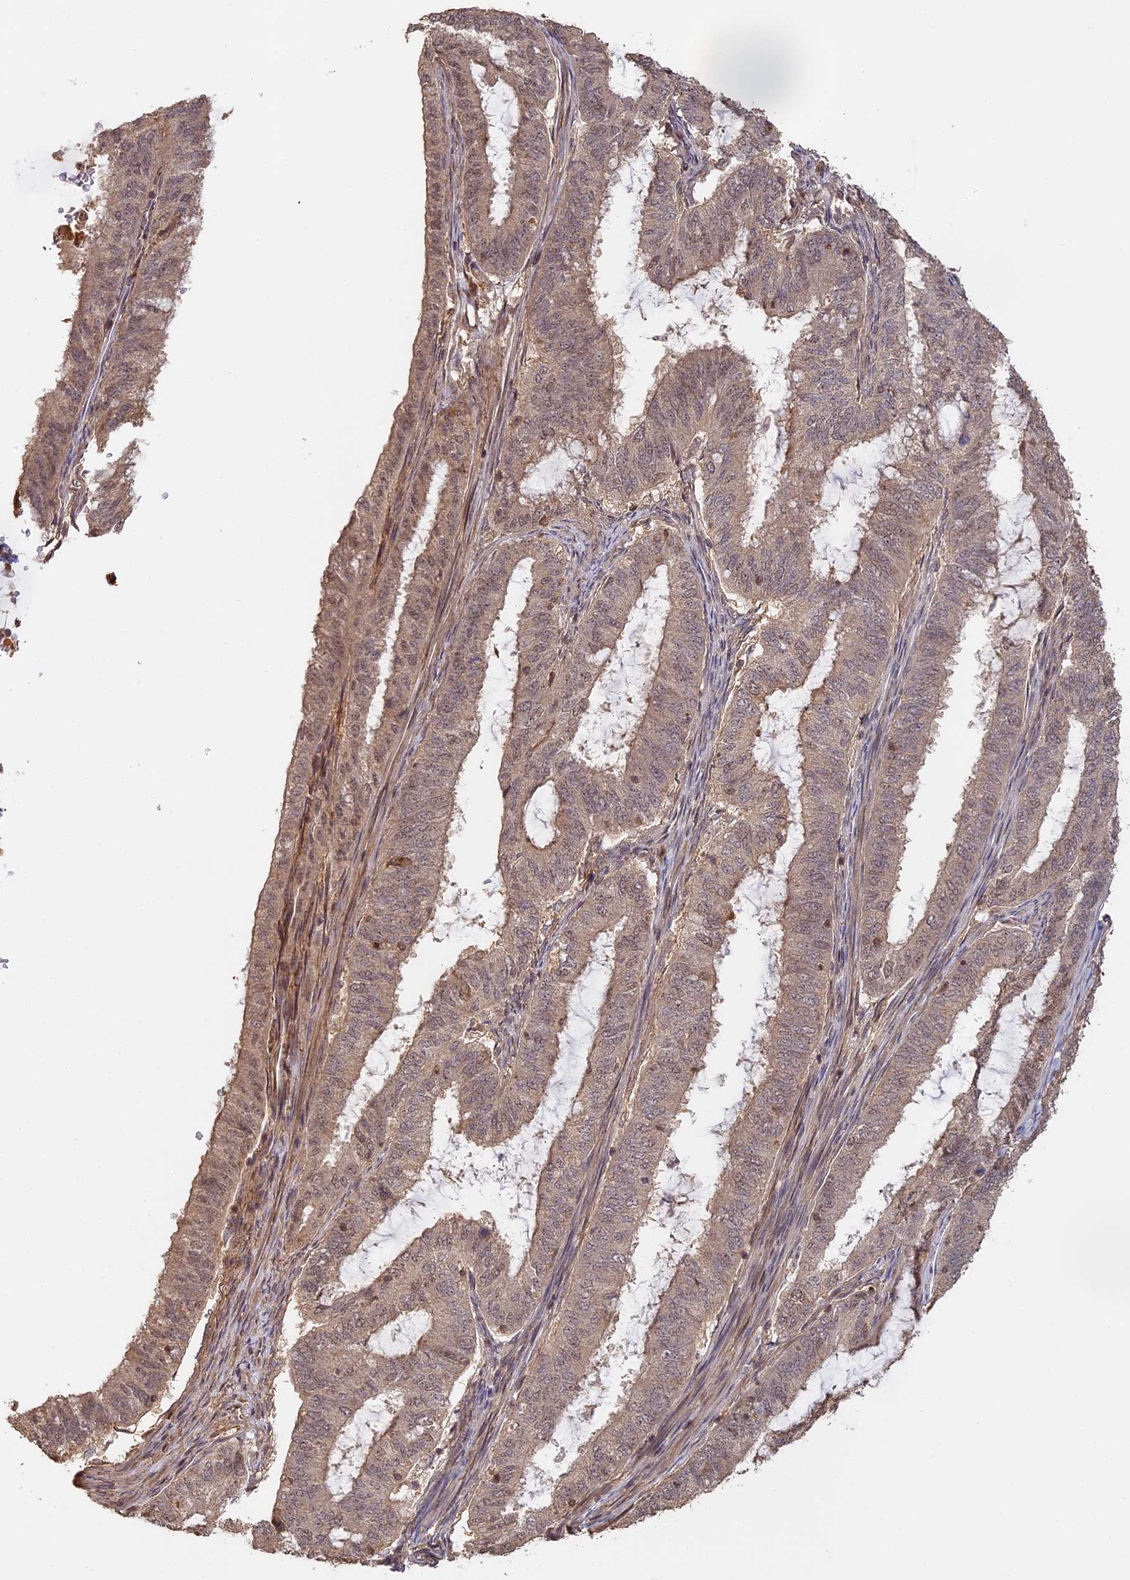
{"staining": {"intensity": "weak", "quantity": ">75%", "location": "cytoplasmic/membranous,nuclear"}, "tissue": "endometrial cancer", "cell_type": "Tumor cells", "image_type": "cancer", "snomed": [{"axis": "morphology", "description": "Adenocarcinoma, NOS"}, {"axis": "topography", "description": "Endometrium"}], "caption": "Weak cytoplasmic/membranous and nuclear positivity is appreciated in approximately >75% of tumor cells in endometrial adenocarcinoma.", "gene": "MYBL2", "patient": {"sex": "female", "age": 51}}